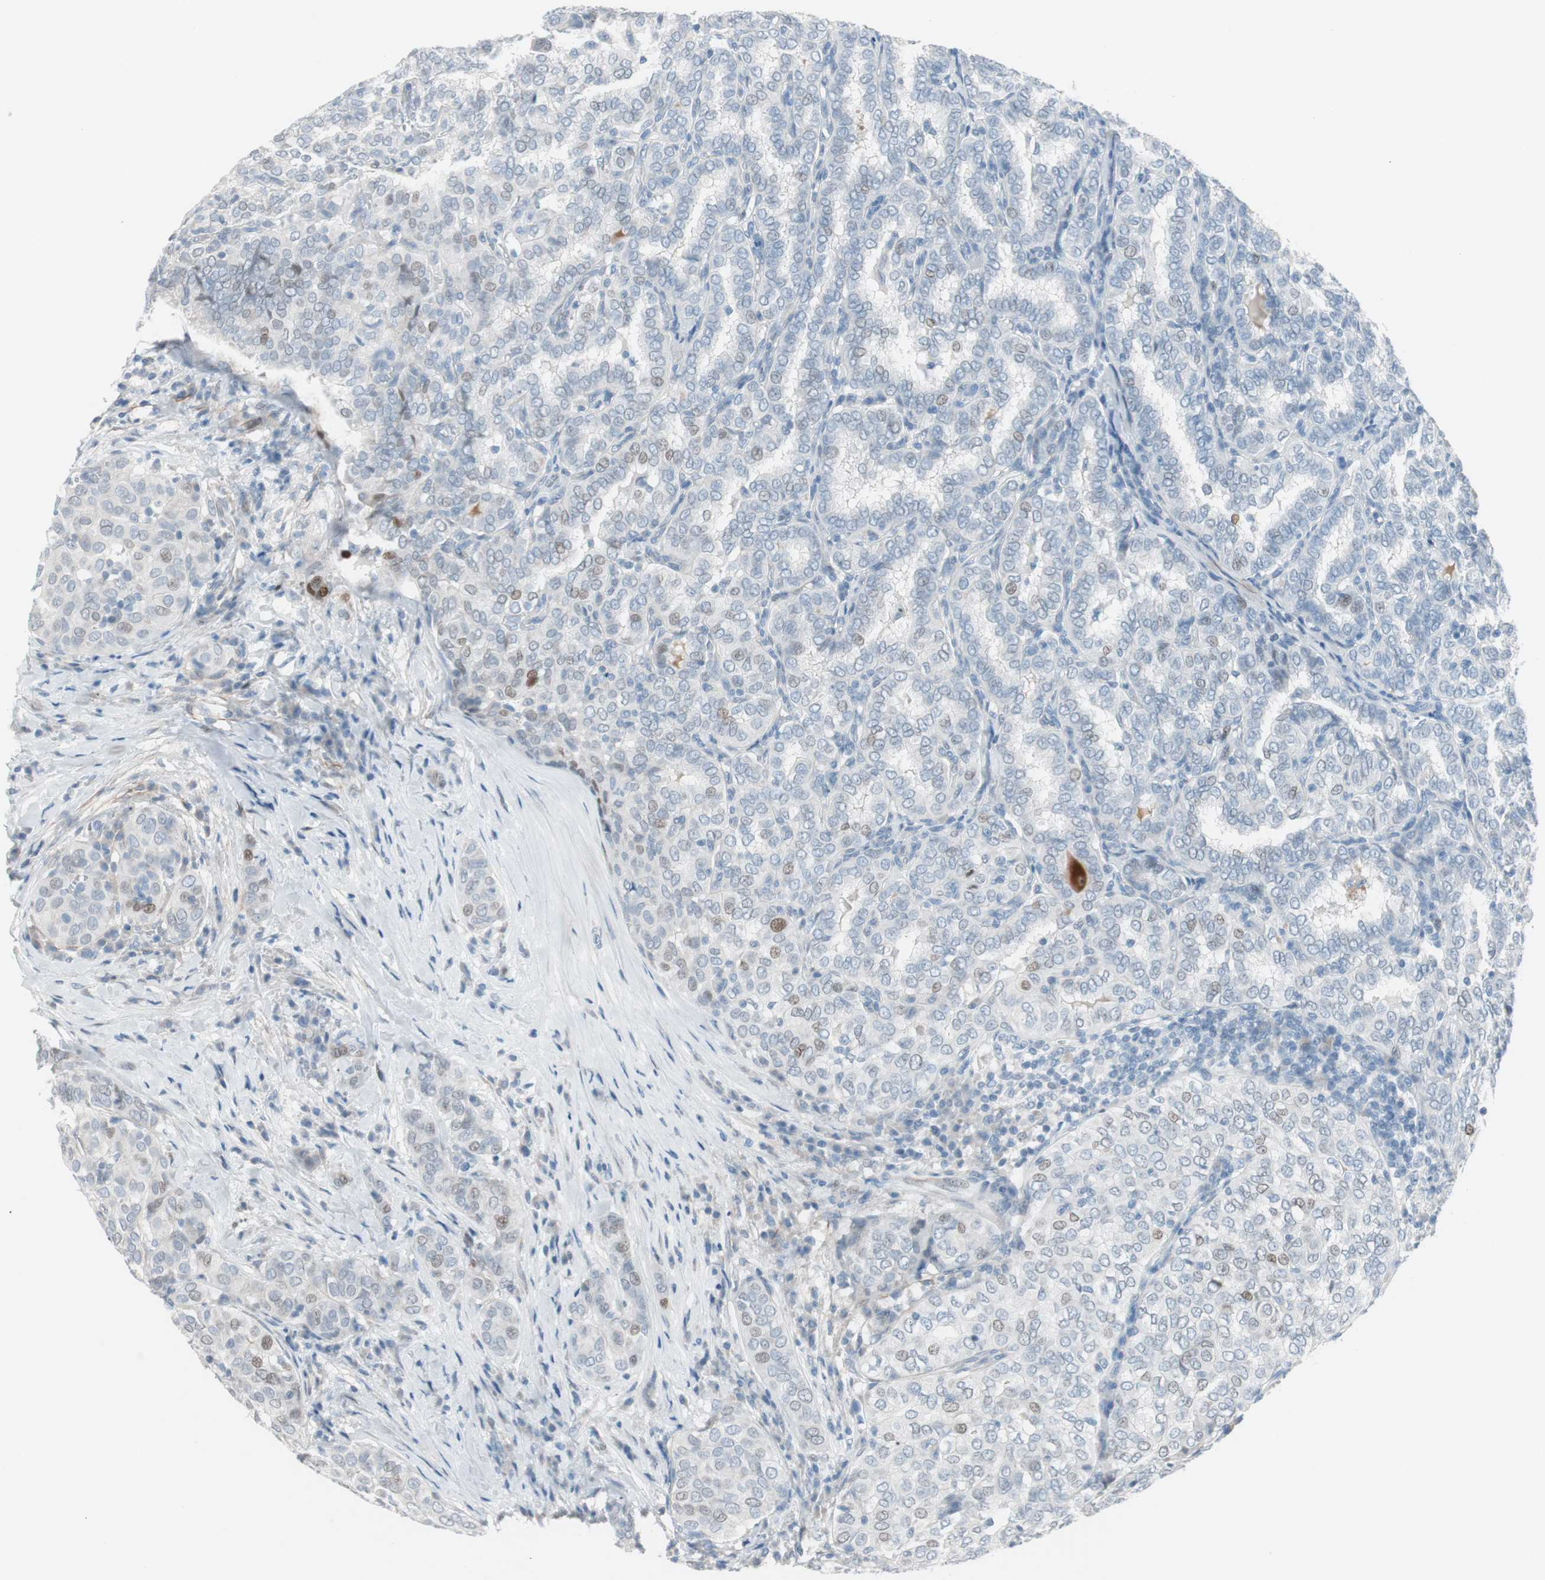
{"staining": {"intensity": "weak", "quantity": "<25%", "location": "nuclear"}, "tissue": "thyroid cancer", "cell_type": "Tumor cells", "image_type": "cancer", "snomed": [{"axis": "morphology", "description": "Papillary adenocarcinoma, NOS"}, {"axis": "topography", "description": "Thyroid gland"}], "caption": "DAB (3,3'-diaminobenzidine) immunohistochemical staining of human thyroid papillary adenocarcinoma demonstrates no significant expression in tumor cells. (DAB (3,3'-diaminobenzidine) immunohistochemistry (IHC) with hematoxylin counter stain).", "gene": "FOSL1", "patient": {"sex": "female", "age": 30}}